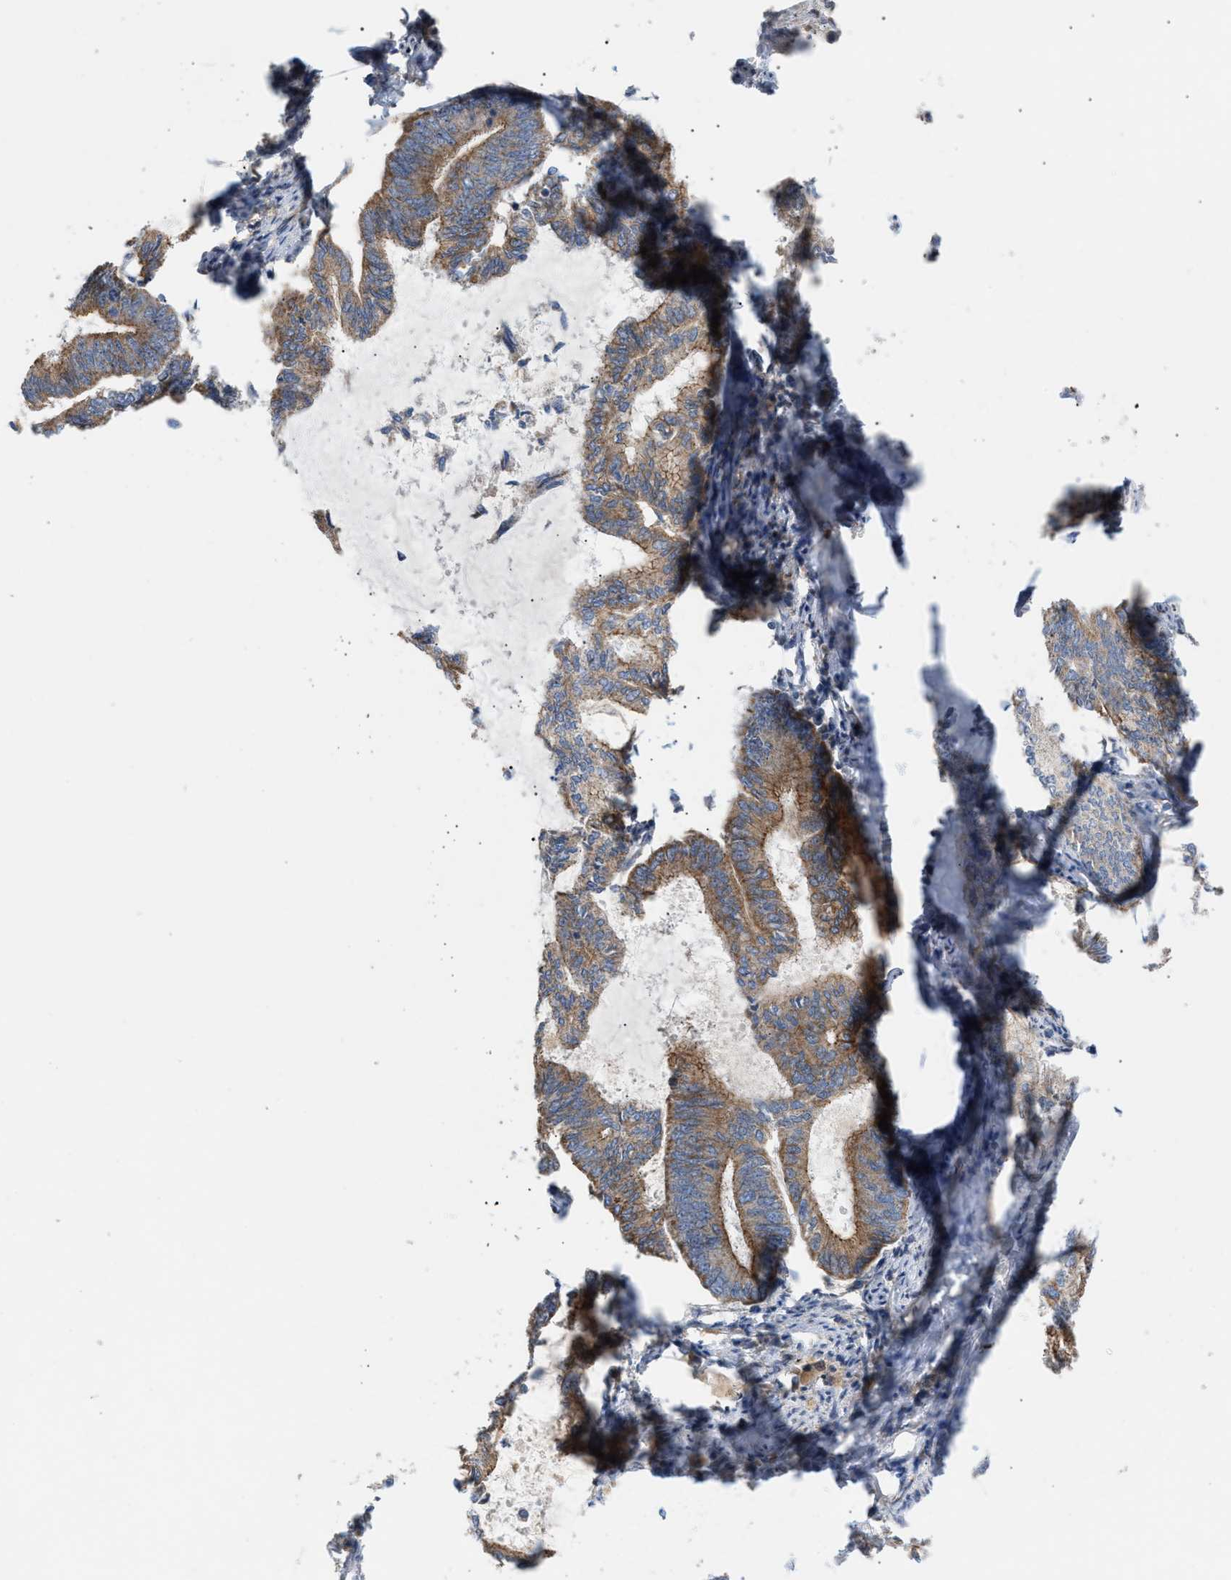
{"staining": {"intensity": "moderate", "quantity": ">75%", "location": "cytoplasmic/membranous"}, "tissue": "endometrial cancer", "cell_type": "Tumor cells", "image_type": "cancer", "snomed": [{"axis": "morphology", "description": "Adenocarcinoma, NOS"}, {"axis": "topography", "description": "Endometrium"}], "caption": "Immunohistochemistry histopathology image of neoplastic tissue: adenocarcinoma (endometrial) stained using immunohistochemistry exhibits medium levels of moderate protein expression localized specifically in the cytoplasmic/membranous of tumor cells, appearing as a cytoplasmic/membranous brown color.", "gene": "OXSM", "patient": {"sex": "female", "age": 86}}